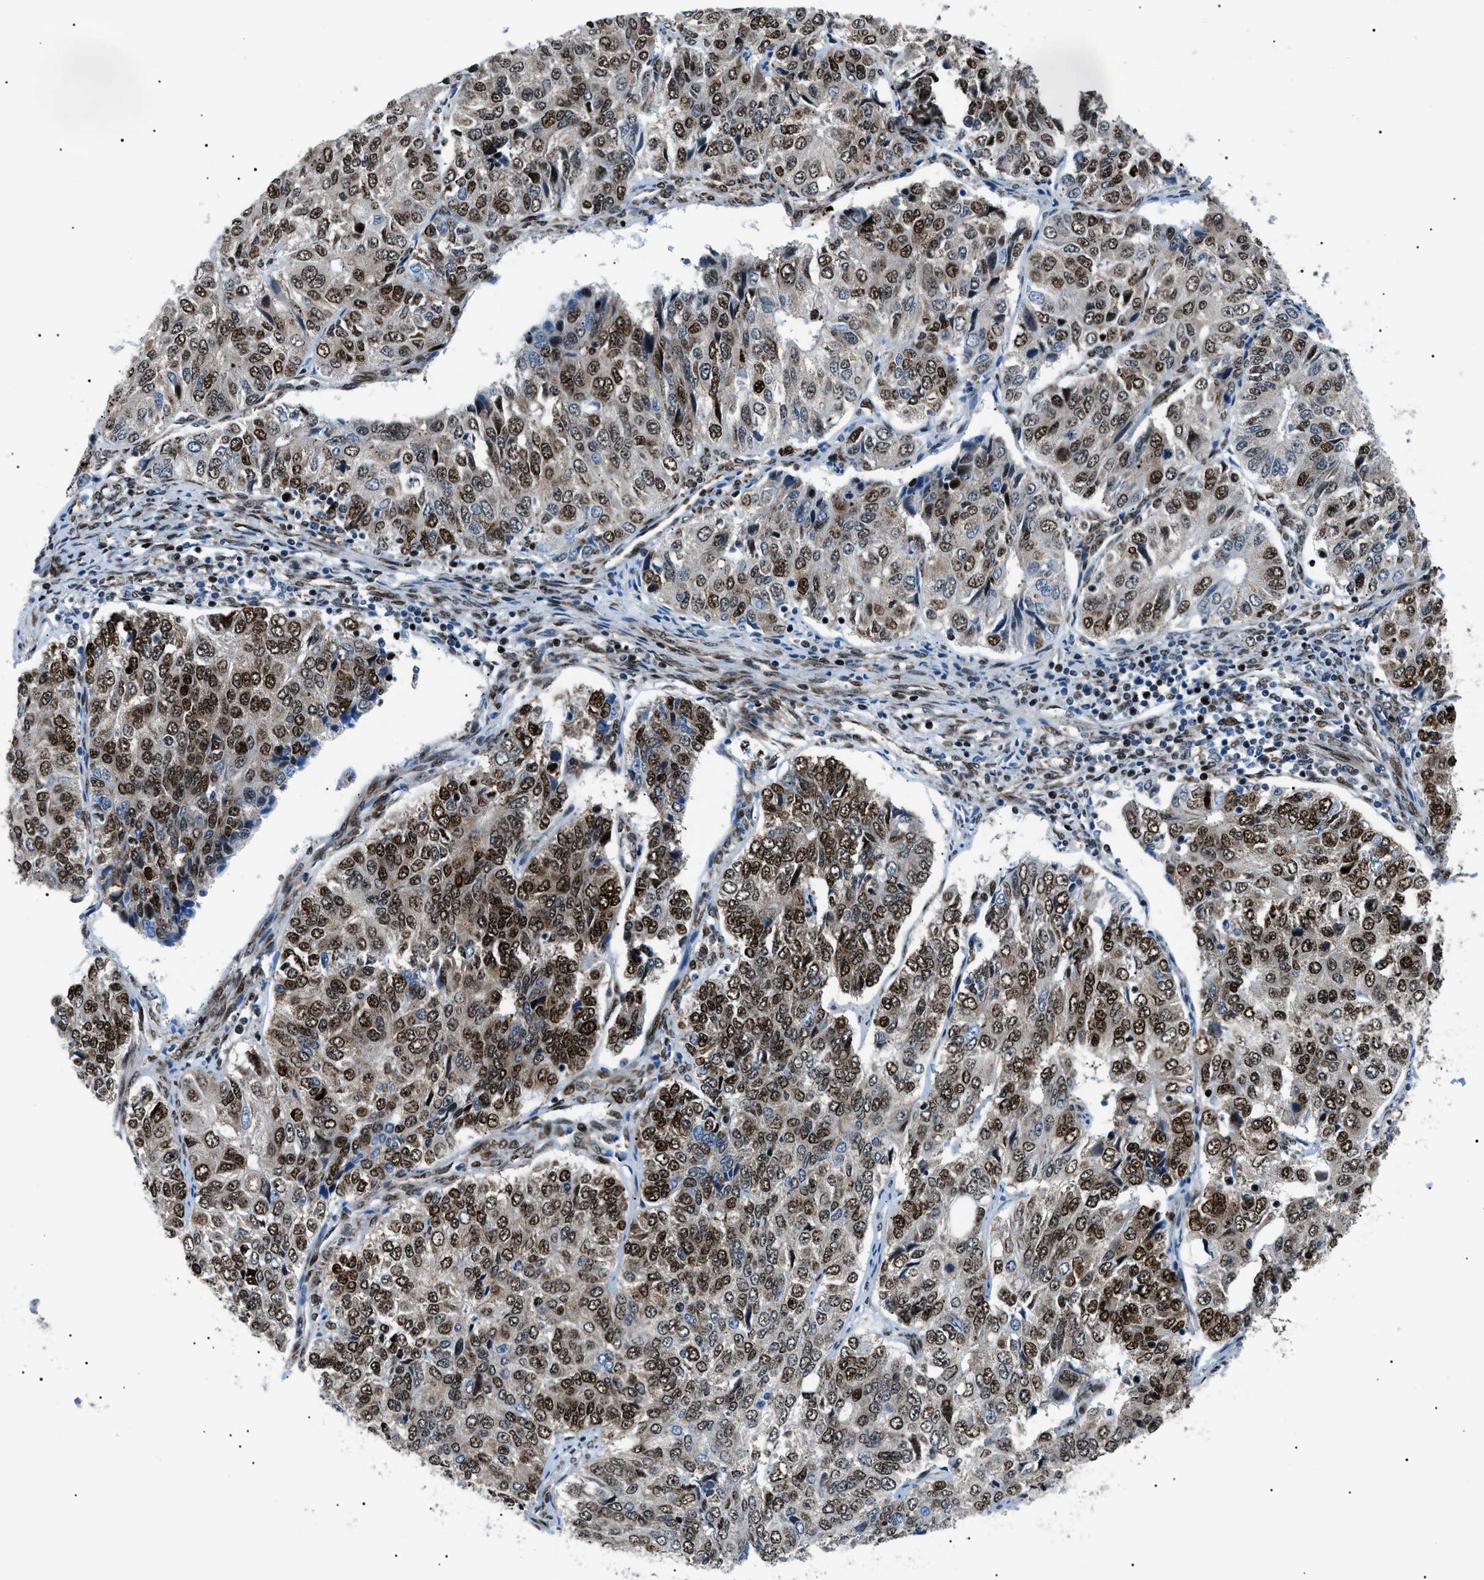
{"staining": {"intensity": "strong", "quantity": ">75%", "location": "nuclear"}, "tissue": "ovarian cancer", "cell_type": "Tumor cells", "image_type": "cancer", "snomed": [{"axis": "morphology", "description": "Carcinoma, endometroid"}, {"axis": "topography", "description": "Ovary"}], "caption": "Tumor cells demonstrate strong nuclear staining in approximately >75% of cells in ovarian endometroid carcinoma. (Brightfield microscopy of DAB IHC at high magnification).", "gene": "HNRNPK", "patient": {"sex": "female", "age": 51}}